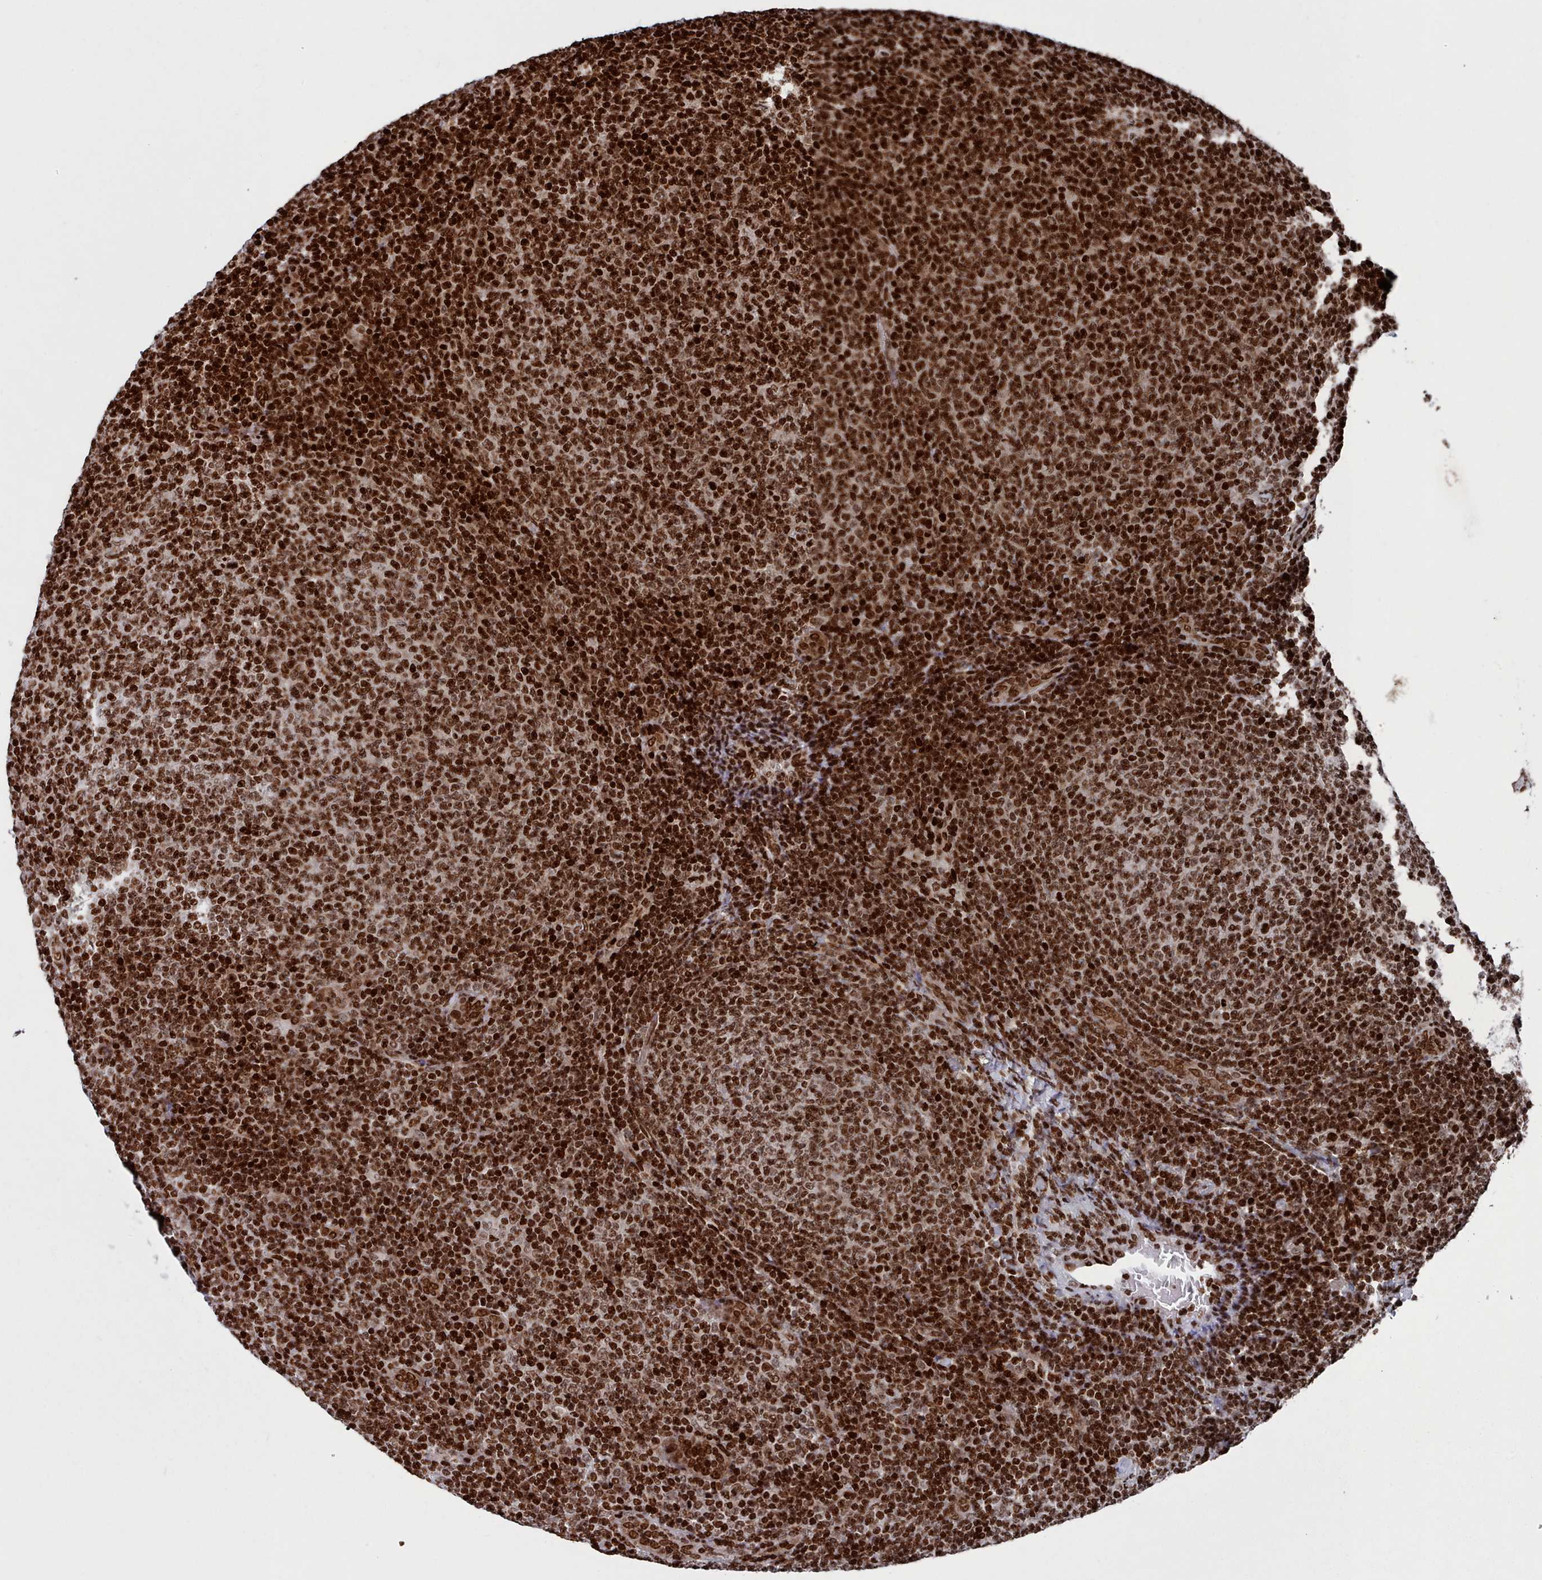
{"staining": {"intensity": "strong", "quantity": ">75%", "location": "nuclear"}, "tissue": "lymphoma", "cell_type": "Tumor cells", "image_type": "cancer", "snomed": [{"axis": "morphology", "description": "Malignant lymphoma, non-Hodgkin's type, Low grade"}, {"axis": "topography", "description": "Lymph node"}], "caption": "A high-resolution micrograph shows immunohistochemistry (IHC) staining of malignant lymphoma, non-Hodgkin's type (low-grade), which shows strong nuclear expression in about >75% of tumor cells.", "gene": "PCDHB12", "patient": {"sex": "male", "age": 66}}